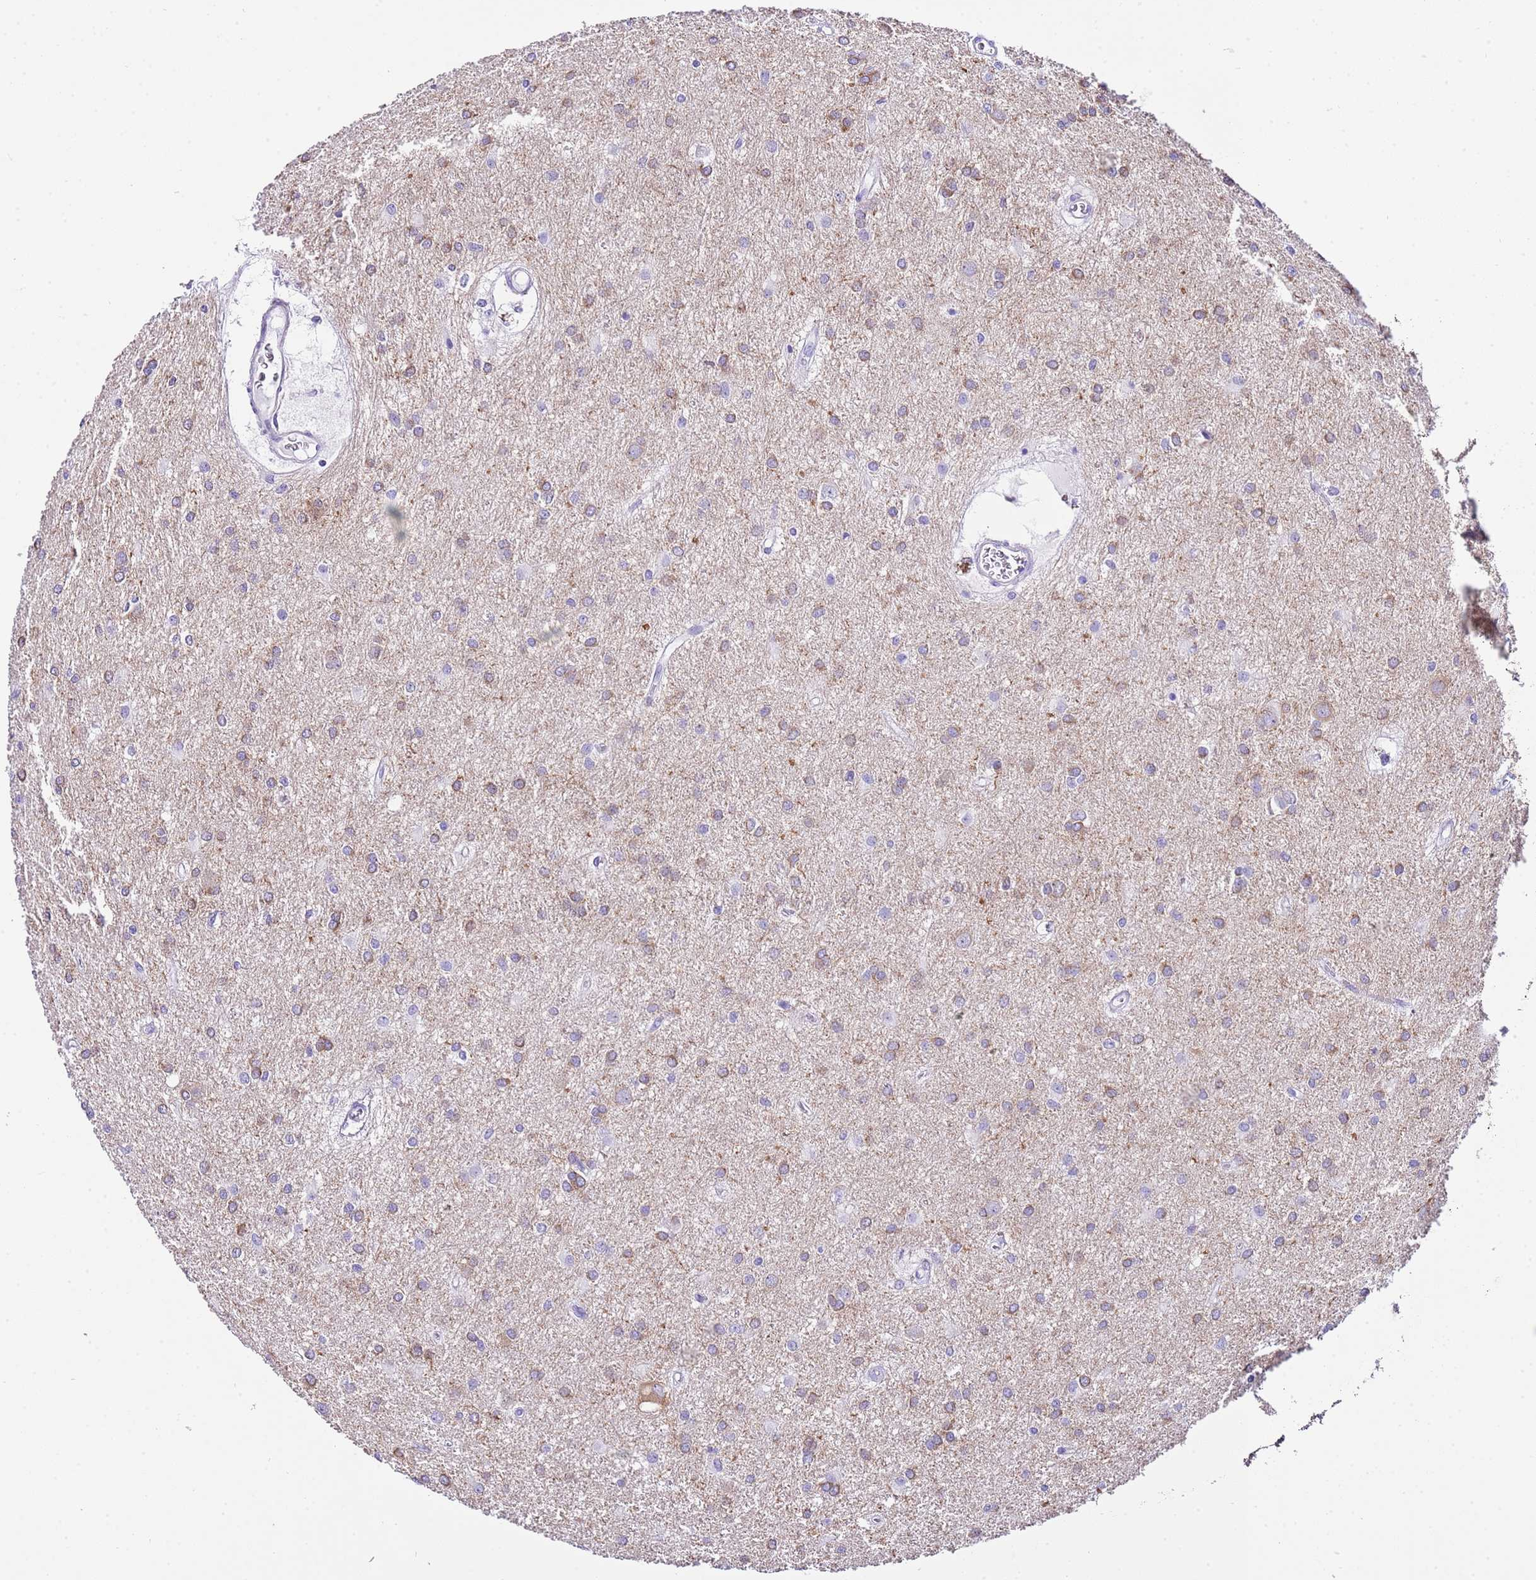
{"staining": {"intensity": "weak", "quantity": "25%-75%", "location": "cytoplasmic/membranous"}, "tissue": "glioma", "cell_type": "Tumor cells", "image_type": "cancer", "snomed": [{"axis": "morphology", "description": "Glioma, malignant, High grade"}, {"axis": "topography", "description": "Brain"}], "caption": "Immunohistochemical staining of human malignant high-grade glioma demonstrates low levels of weak cytoplasmic/membranous protein expression in about 25%-75% of tumor cells.", "gene": "KCNC1", "patient": {"sex": "female", "age": 50}}